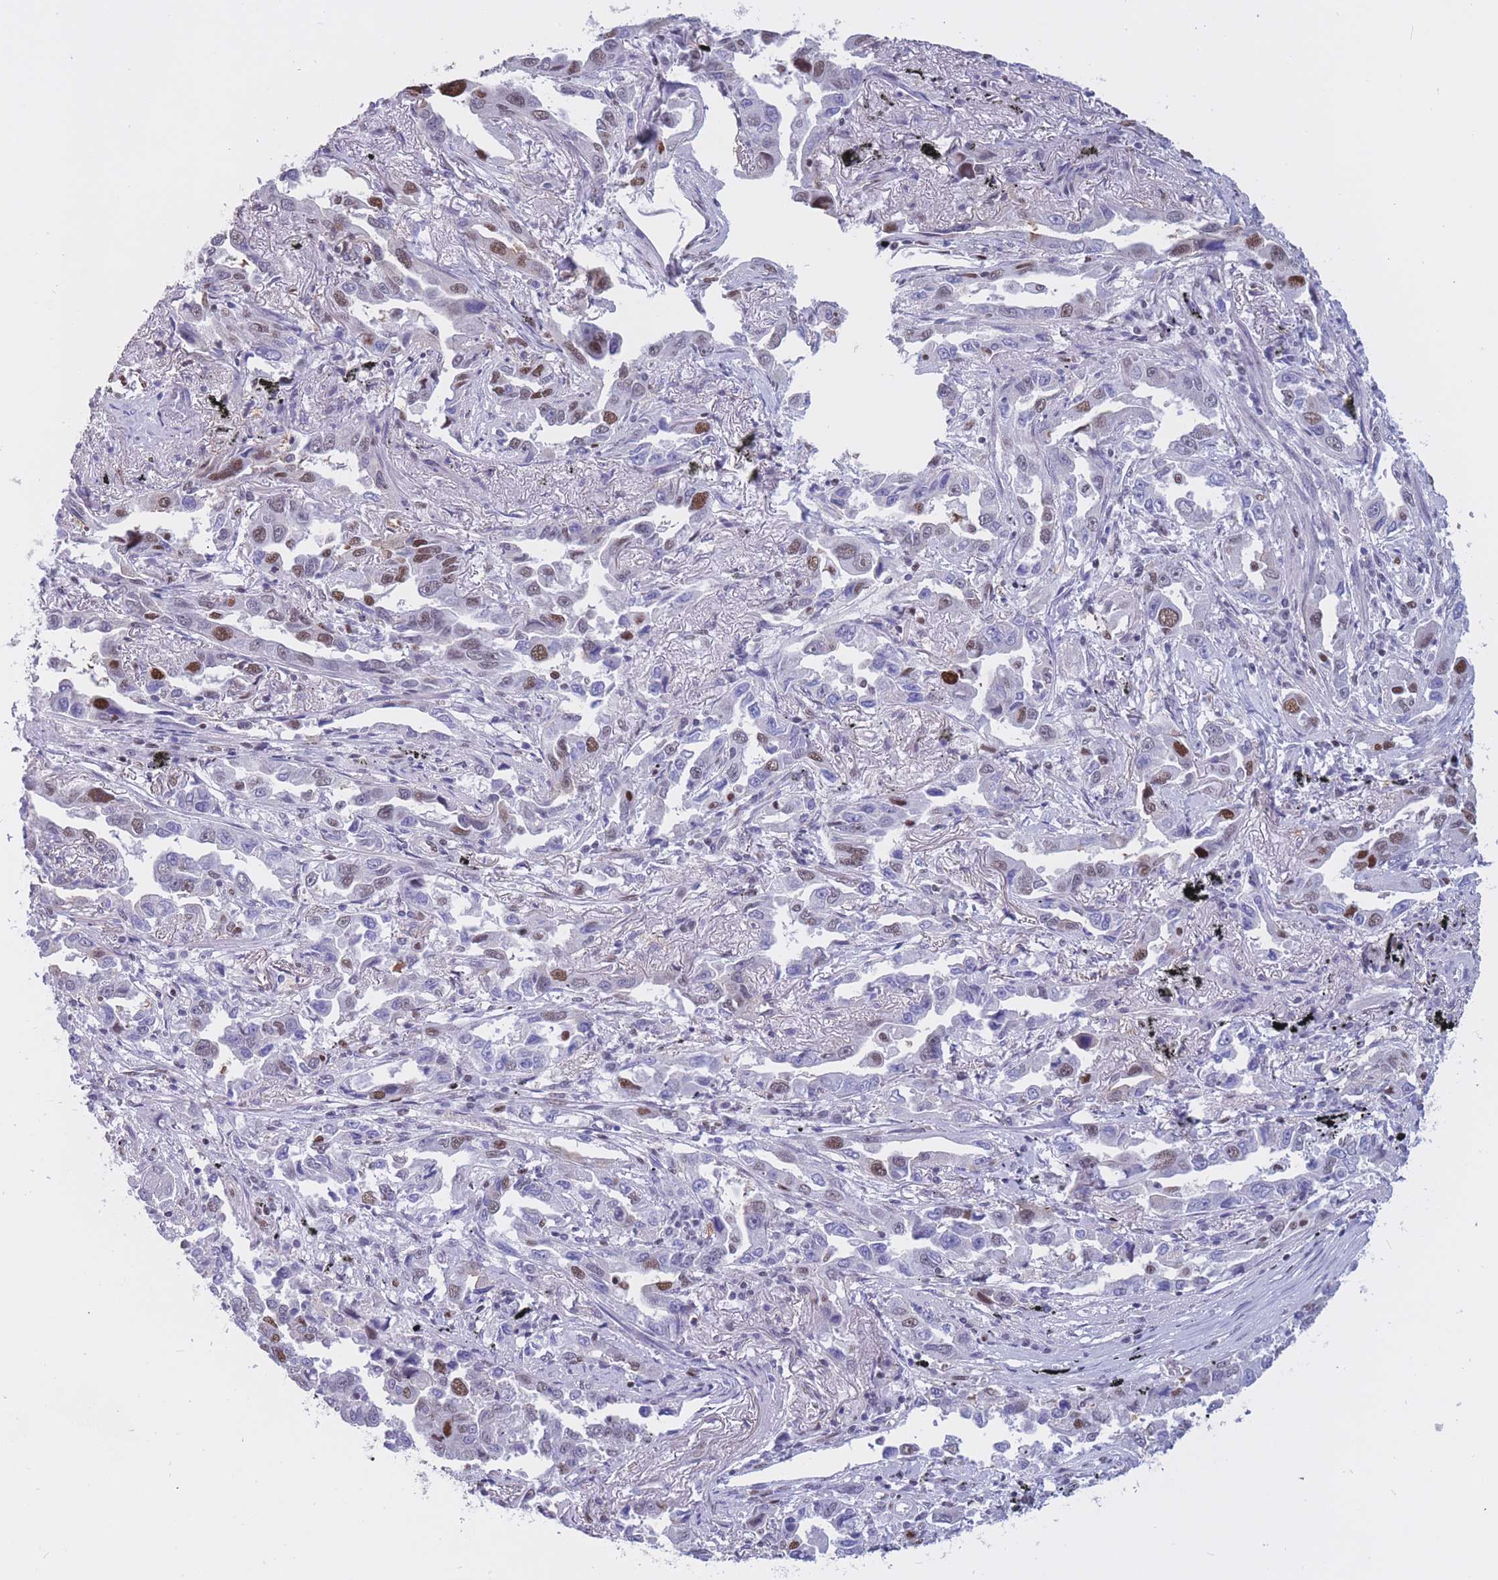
{"staining": {"intensity": "strong", "quantity": "<25%", "location": "nuclear"}, "tissue": "lung cancer", "cell_type": "Tumor cells", "image_type": "cancer", "snomed": [{"axis": "morphology", "description": "Adenocarcinoma, NOS"}, {"axis": "topography", "description": "Lung"}], "caption": "Immunohistochemistry histopathology image of lung cancer stained for a protein (brown), which shows medium levels of strong nuclear staining in approximately <25% of tumor cells.", "gene": "NASP", "patient": {"sex": "male", "age": 67}}